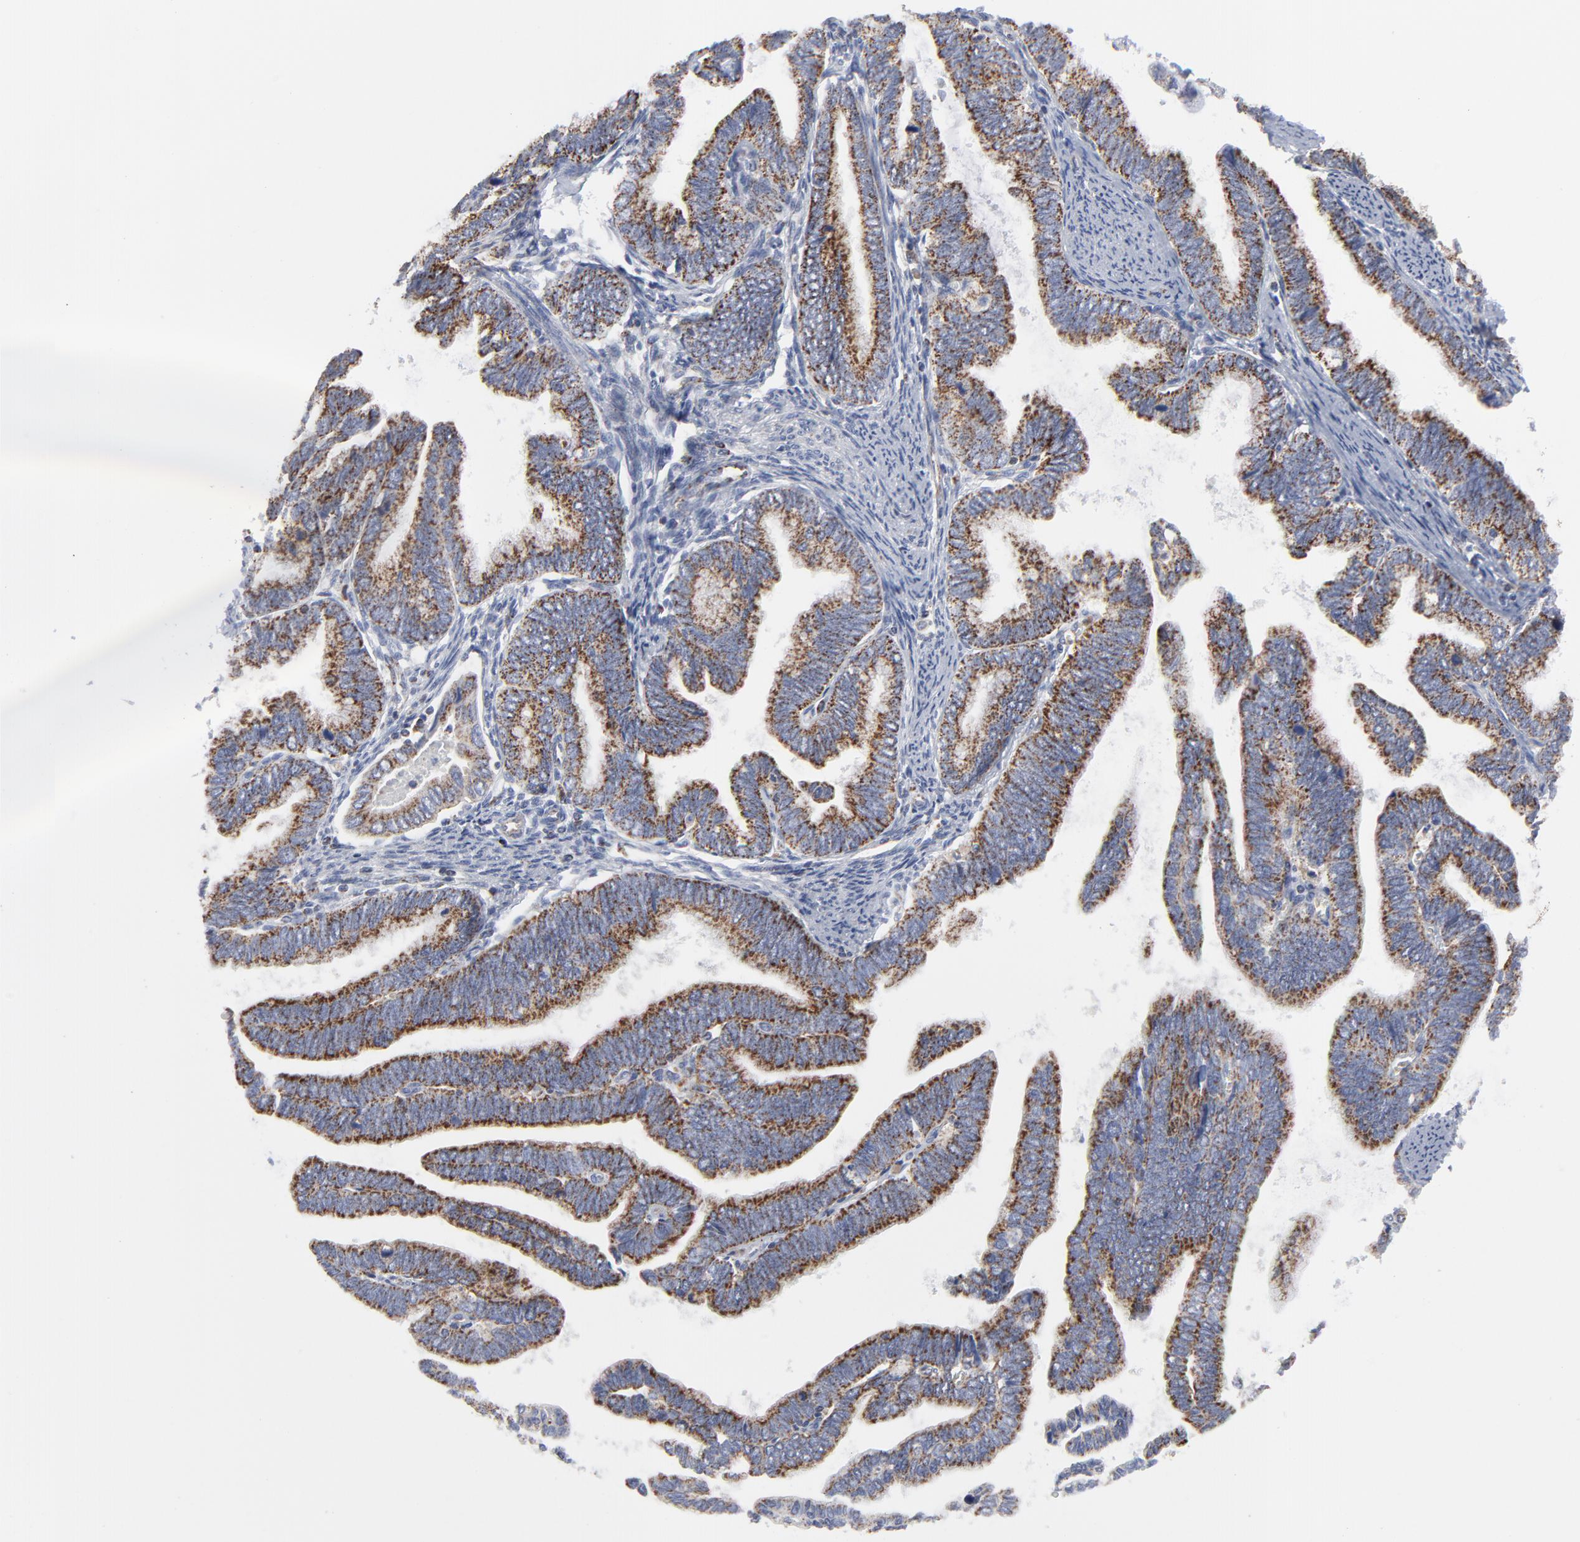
{"staining": {"intensity": "moderate", "quantity": ">75%", "location": "cytoplasmic/membranous"}, "tissue": "cervical cancer", "cell_type": "Tumor cells", "image_type": "cancer", "snomed": [{"axis": "morphology", "description": "Adenocarcinoma, NOS"}, {"axis": "topography", "description": "Cervix"}], "caption": "A brown stain labels moderate cytoplasmic/membranous expression of a protein in human cervical cancer (adenocarcinoma) tumor cells. (Stains: DAB (3,3'-diaminobenzidine) in brown, nuclei in blue, Microscopy: brightfield microscopy at high magnification).", "gene": "TXNRD2", "patient": {"sex": "female", "age": 49}}